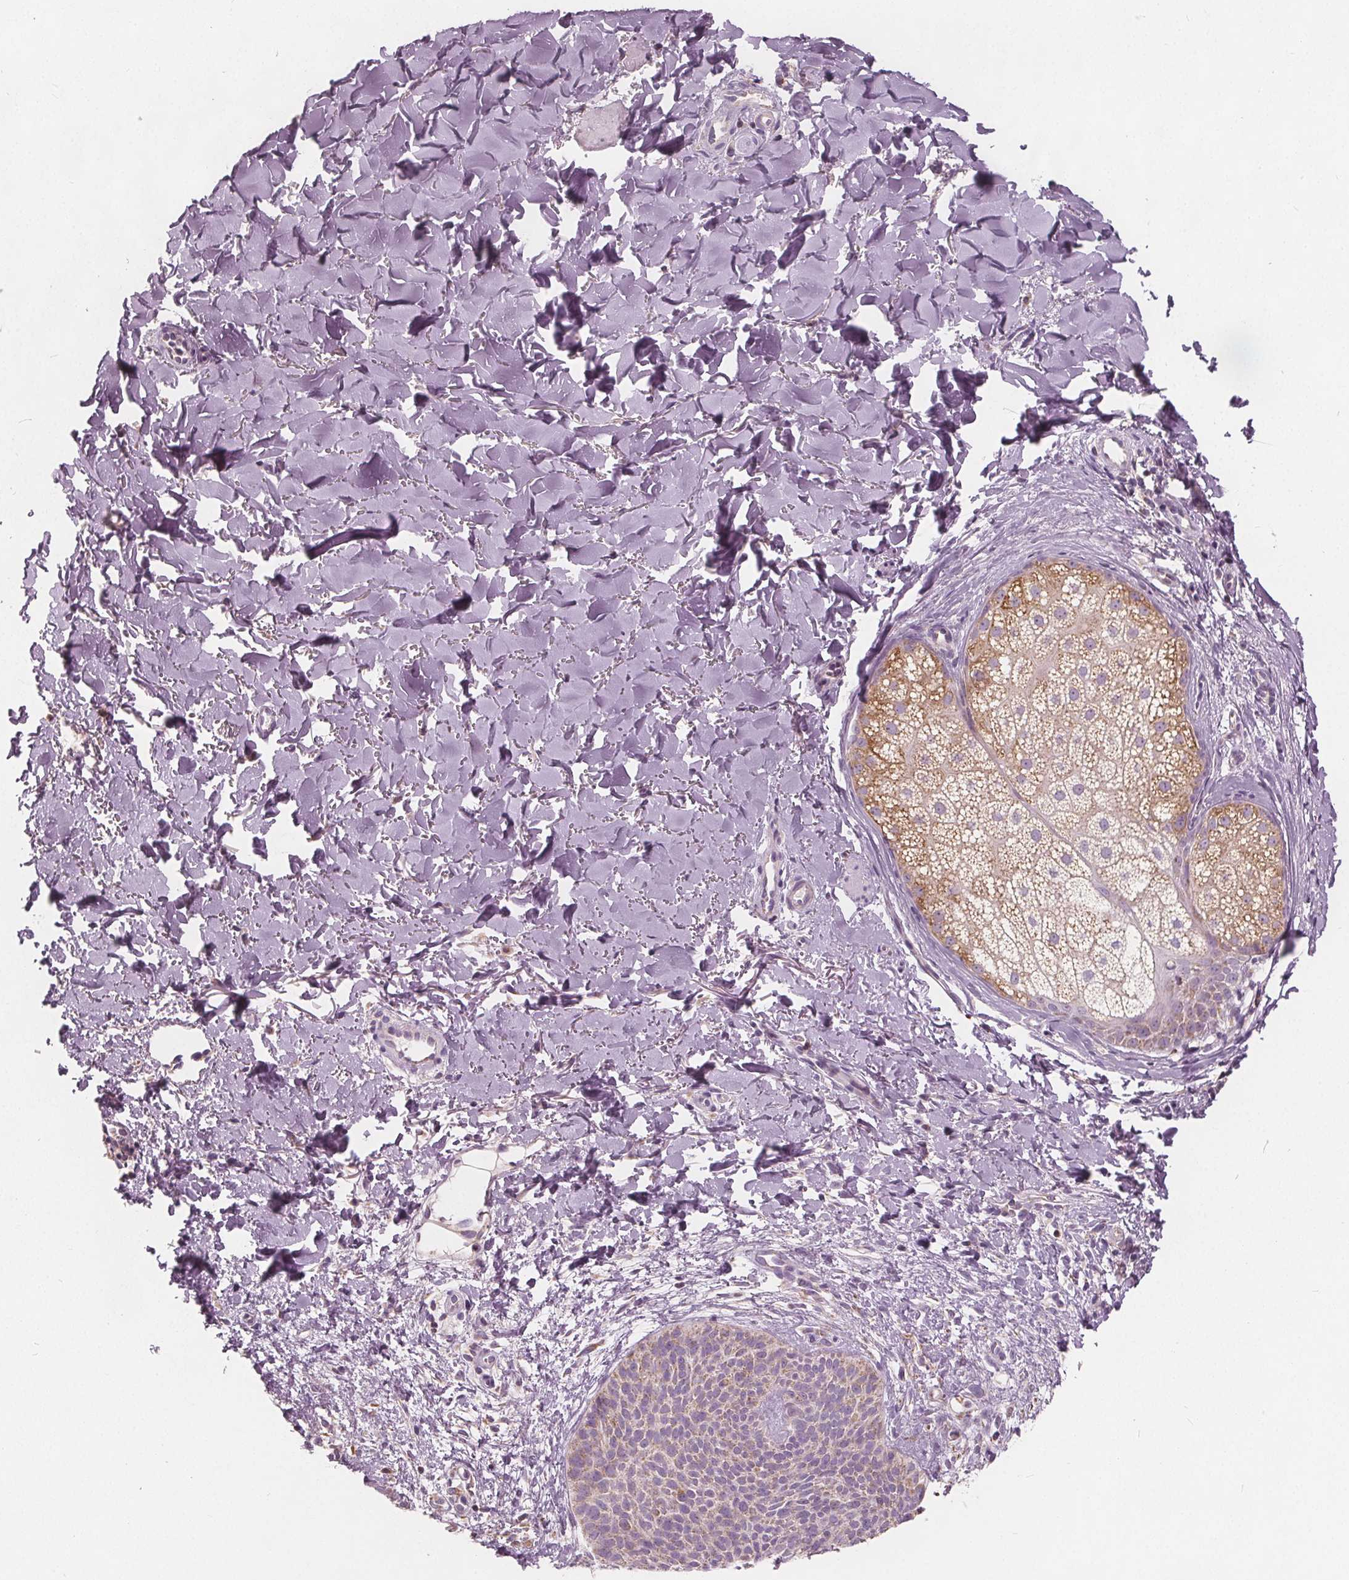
{"staining": {"intensity": "moderate", "quantity": ">75%", "location": "cytoplasmic/membranous"}, "tissue": "skin cancer", "cell_type": "Tumor cells", "image_type": "cancer", "snomed": [{"axis": "morphology", "description": "Basal cell carcinoma"}, {"axis": "topography", "description": "Skin"}], "caption": "This histopathology image demonstrates skin cancer stained with immunohistochemistry (IHC) to label a protein in brown. The cytoplasmic/membranous of tumor cells show moderate positivity for the protein. Nuclei are counter-stained blue.", "gene": "ECI2", "patient": {"sex": "female", "age": 69}}